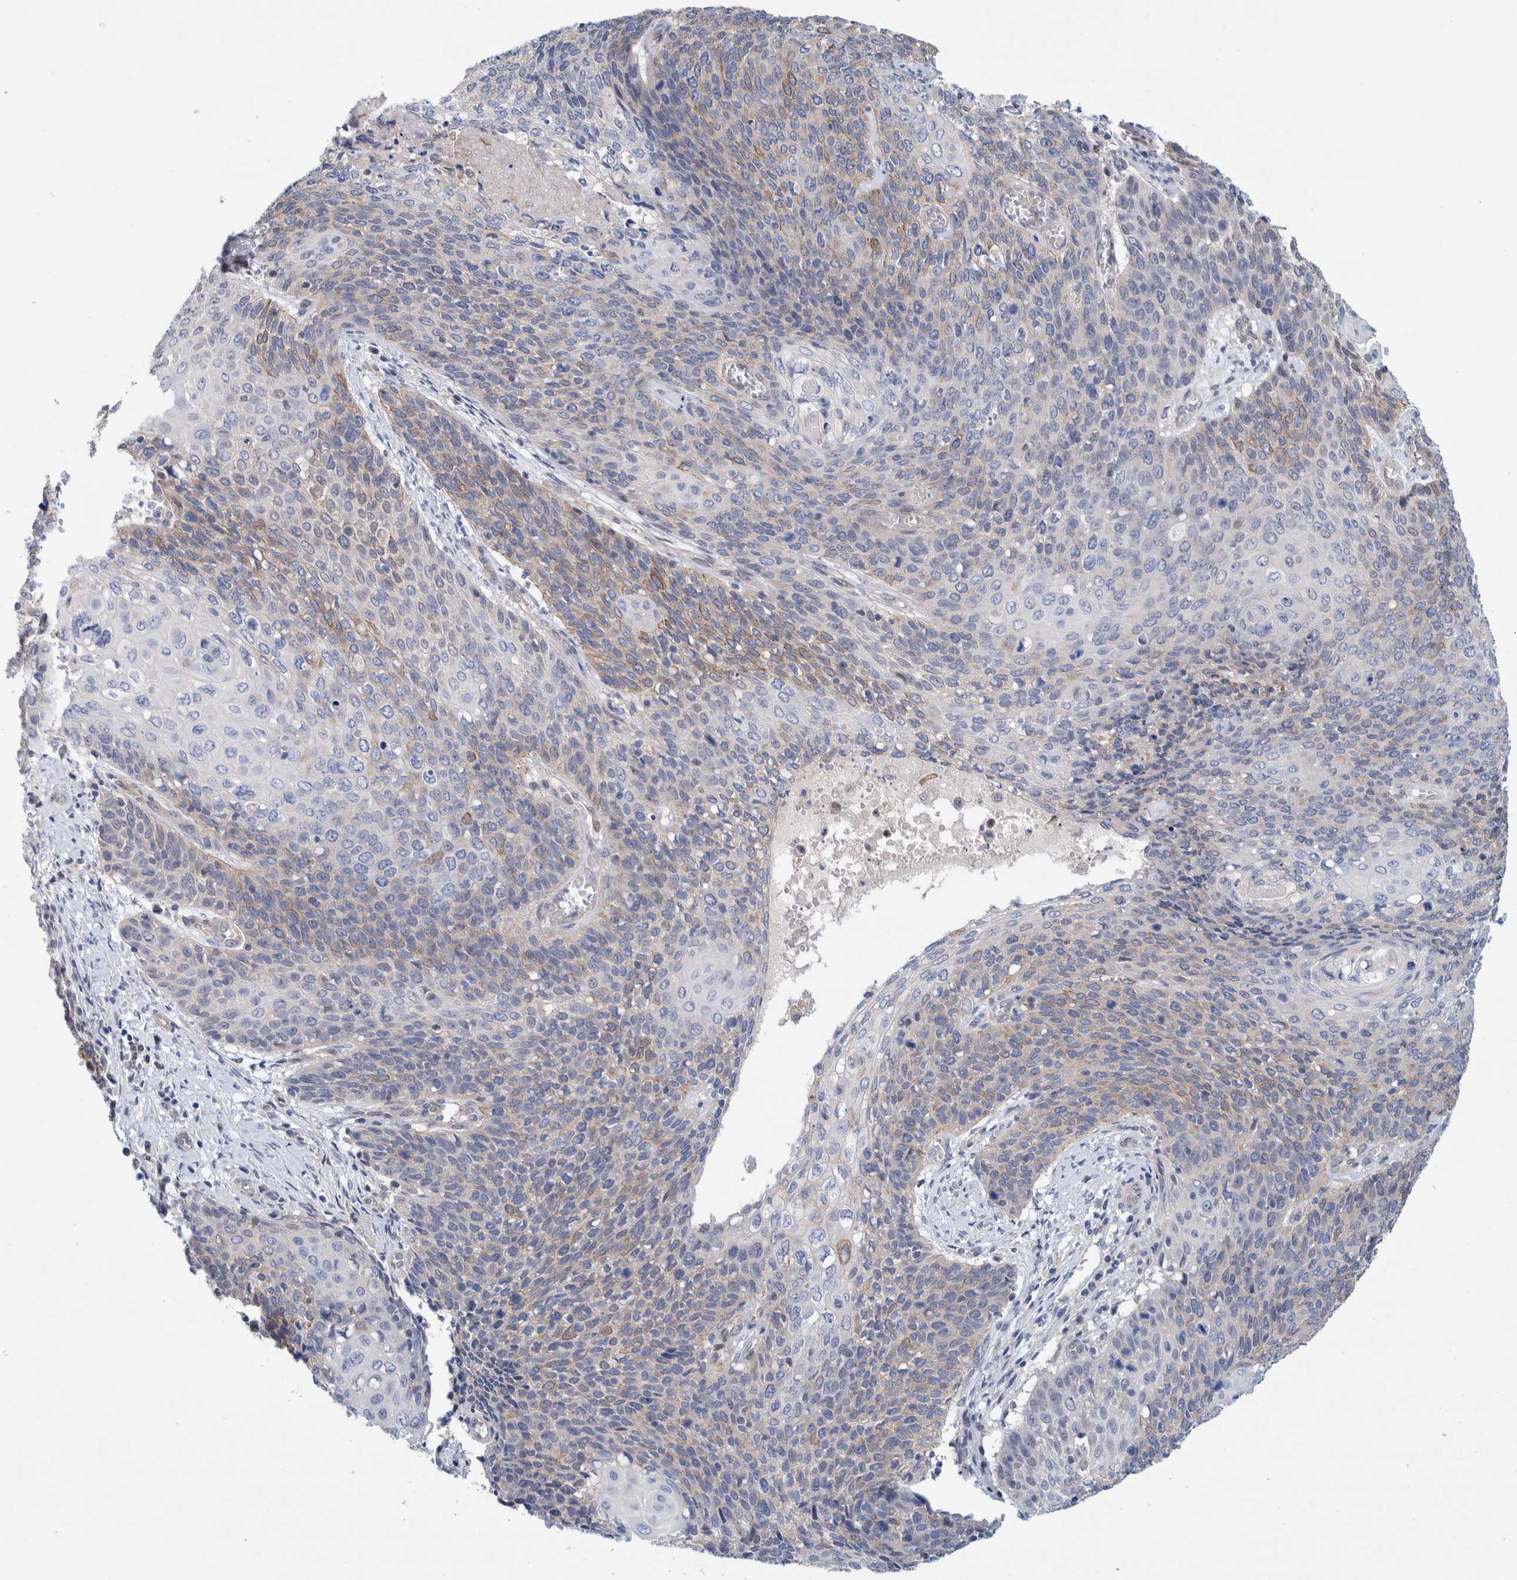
{"staining": {"intensity": "moderate", "quantity": "<25%", "location": "cytoplasmic/membranous"}, "tissue": "cervical cancer", "cell_type": "Tumor cells", "image_type": "cancer", "snomed": [{"axis": "morphology", "description": "Squamous cell carcinoma, NOS"}, {"axis": "topography", "description": "Cervix"}], "caption": "A low amount of moderate cytoplasmic/membranous positivity is appreciated in about <25% of tumor cells in cervical cancer (squamous cell carcinoma) tissue.", "gene": "PFAS", "patient": {"sex": "female", "age": 39}}